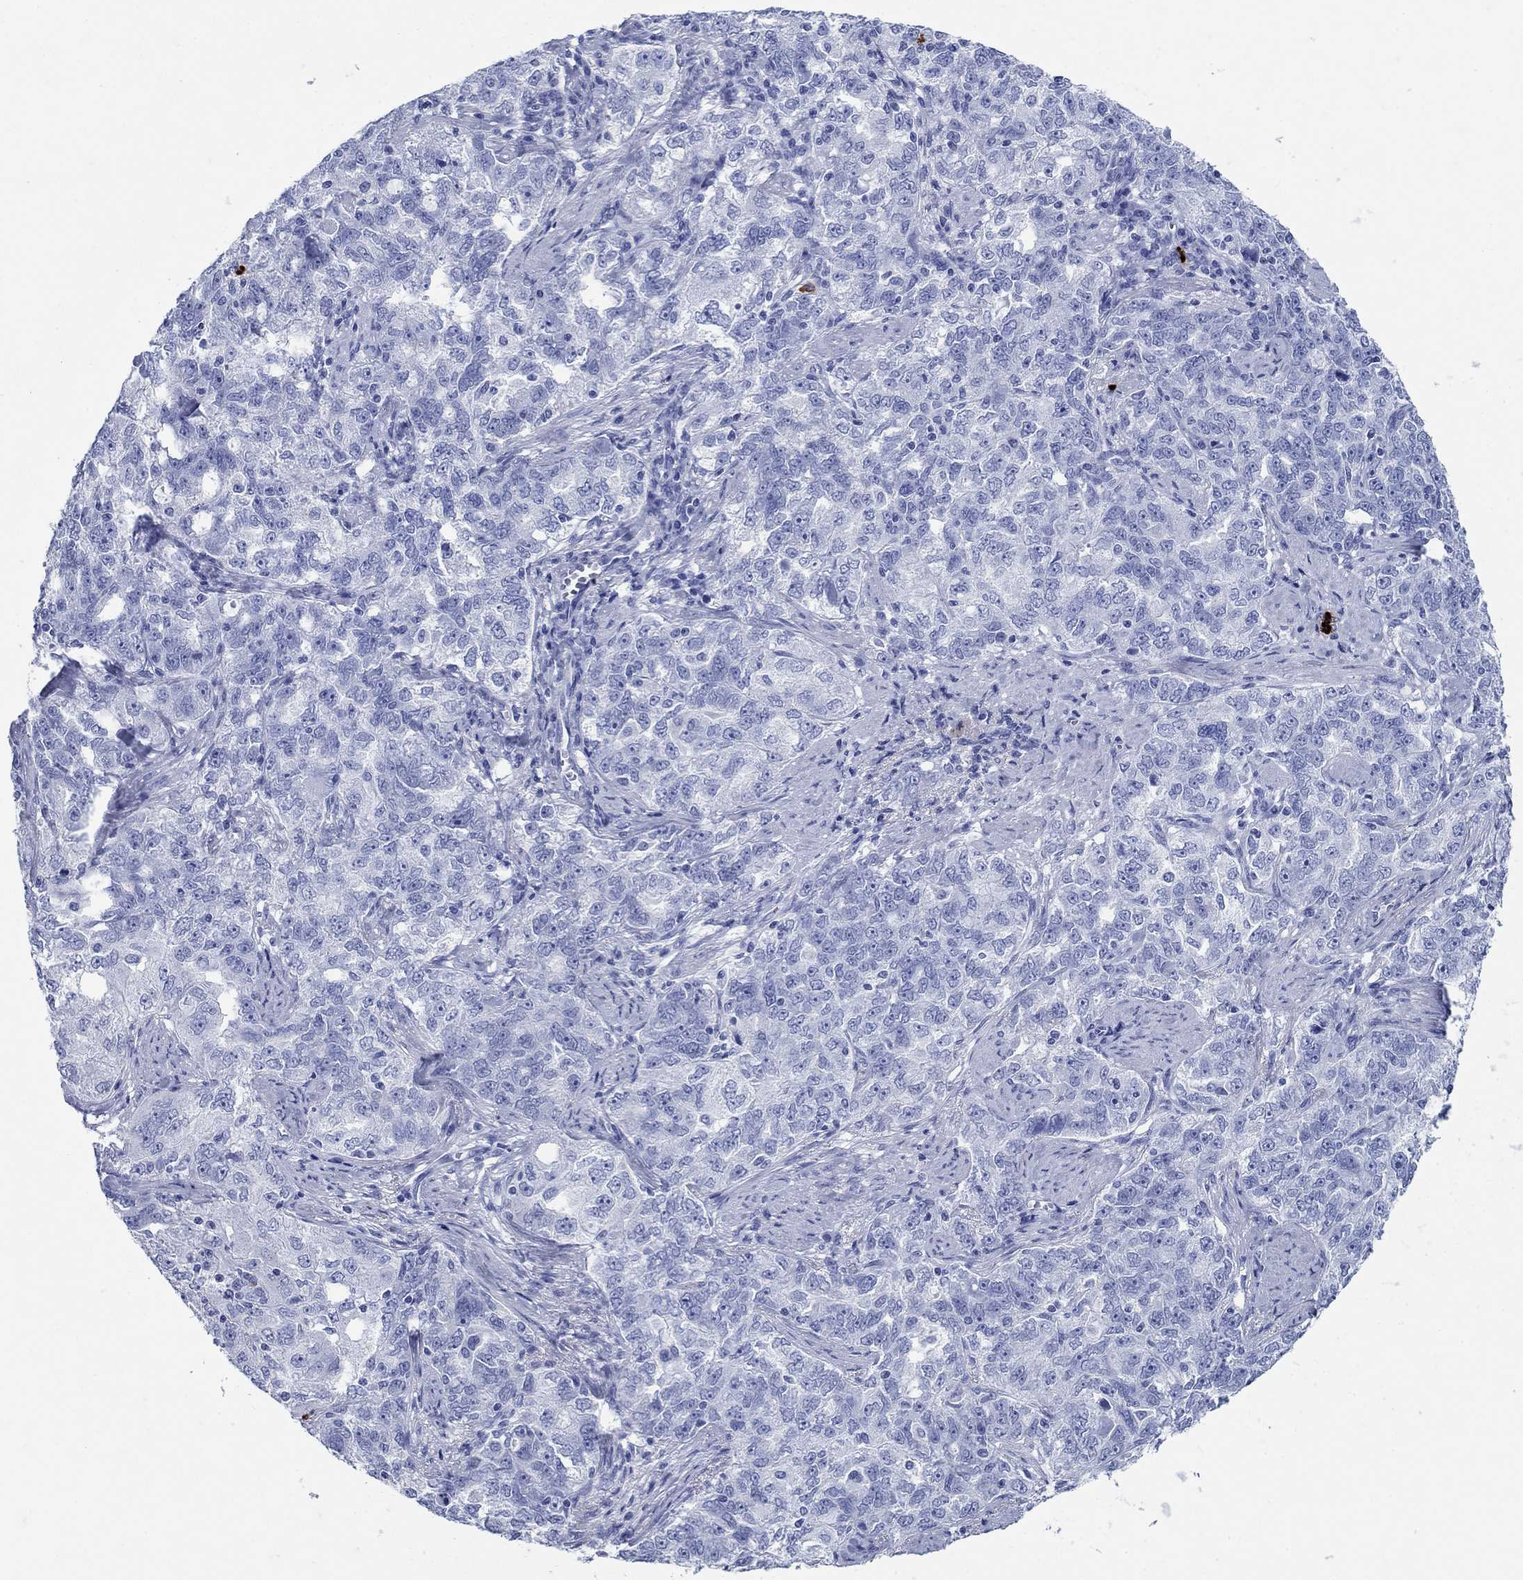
{"staining": {"intensity": "negative", "quantity": "none", "location": "none"}, "tissue": "ovarian cancer", "cell_type": "Tumor cells", "image_type": "cancer", "snomed": [{"axis": "morphology", "description": "Cystadenocarcinoma, serous, NOS"}, {"axis": "topography", "description": "Ovary"}], "caption": "IHC of ovarian cancer (serous cystadenocarcinoma) reveals no staining in tumor cells.", "gene": "AZU1", "patient": {"sex": "female", "age": 51}}